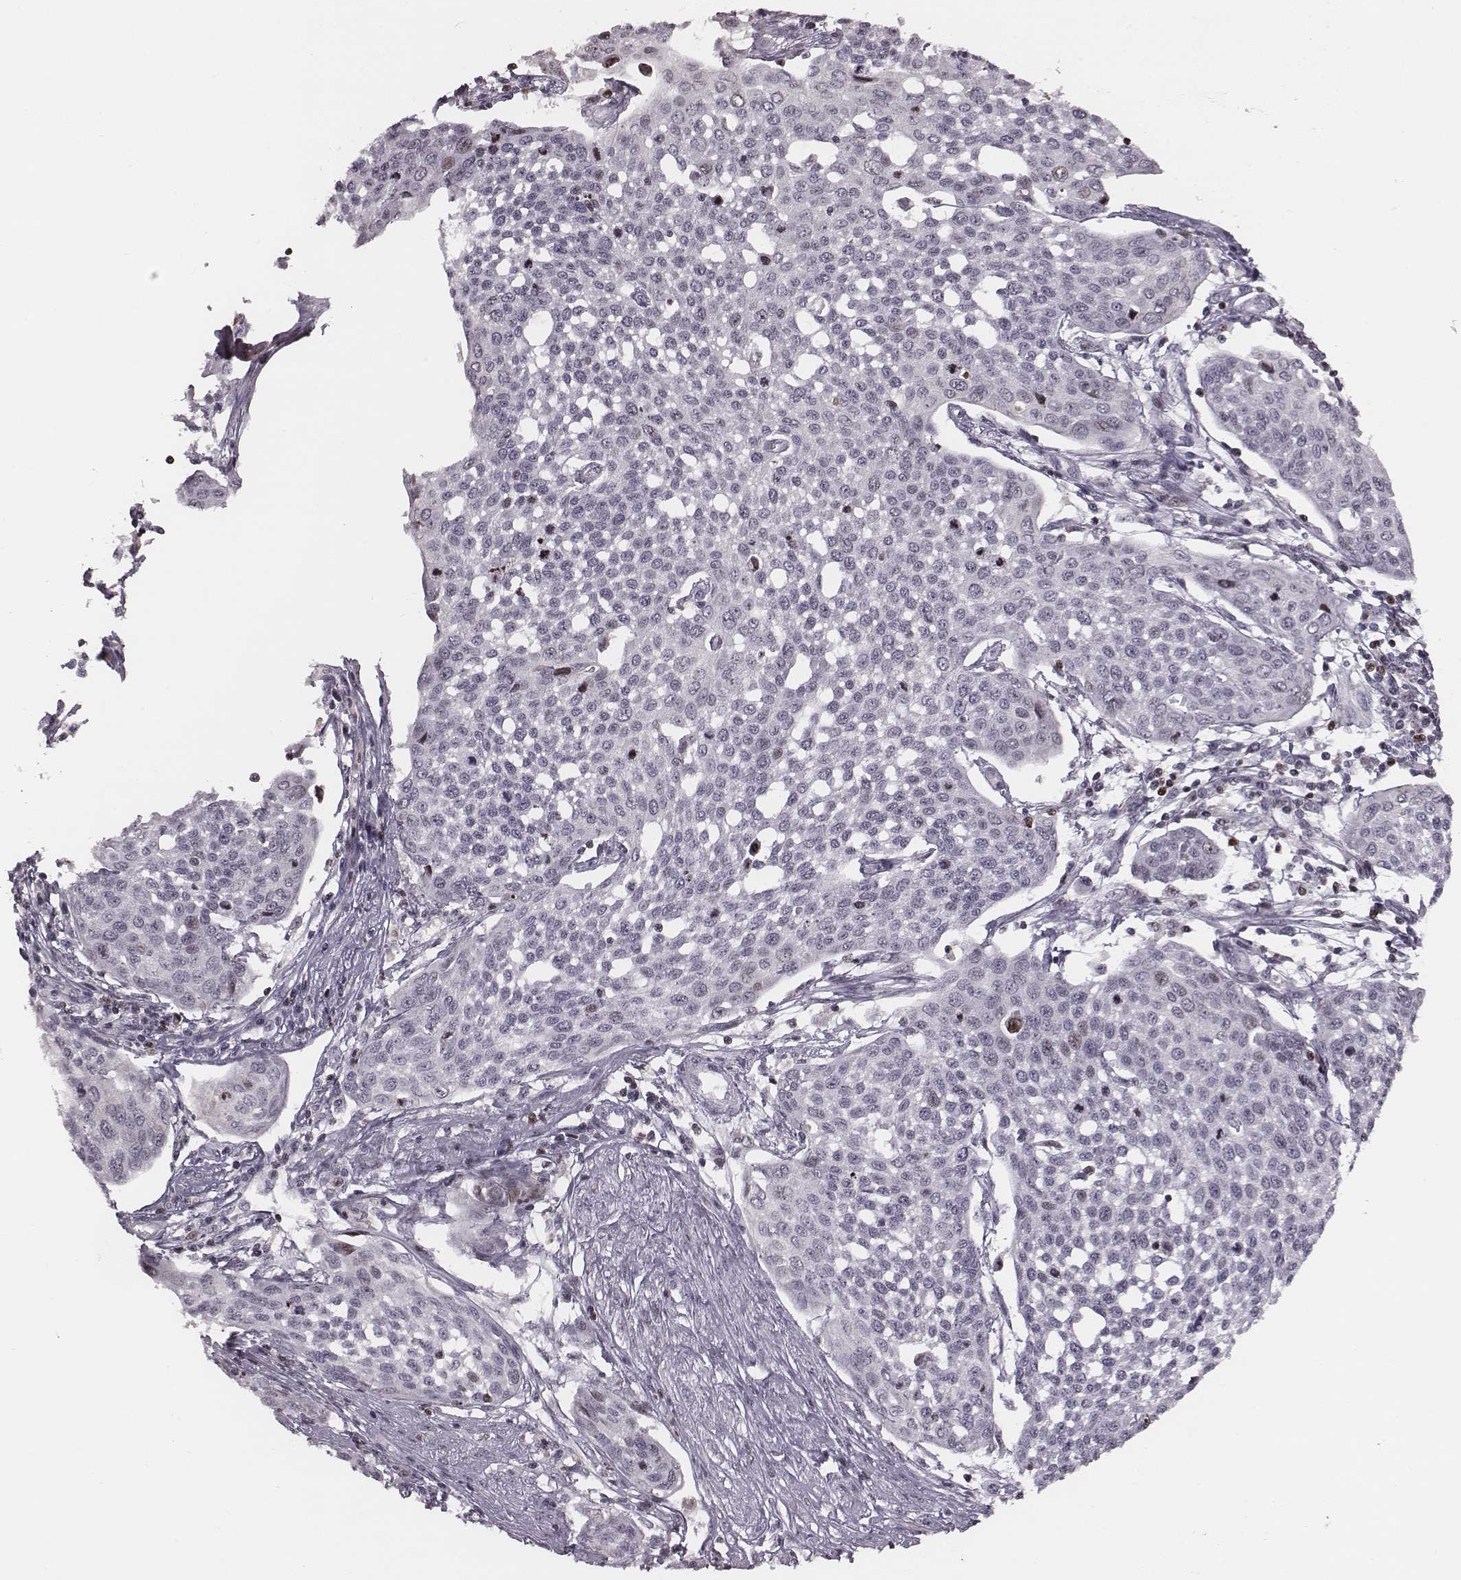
{"staining": {"intensity": "negative", "quantity": "none", "location": "none"}, "tissue": "cervical cancer", "cell_type": "Tumor cells", "image_type": "cancer", "snomed": [{"axis": "morphology", "description": "Squamous cell carcinoma, NOS"}, {"axis": "topography", "description": "Cervix"}], "caption": "Immunohistochemistry (IHC) photomicrograph of neoplastic tissue: squamous cell carcinoma (cervical) stained with DAB shows no significant protein expression in tumor cells. (Stains: DAB (3,3'-diaminobenzidine) IHC with hematoxylin counter stain, Microscopy: brightfield microscopy at high magnification).", "gene": "NDC1", "patient": {"sex": "female", "age": 34}}